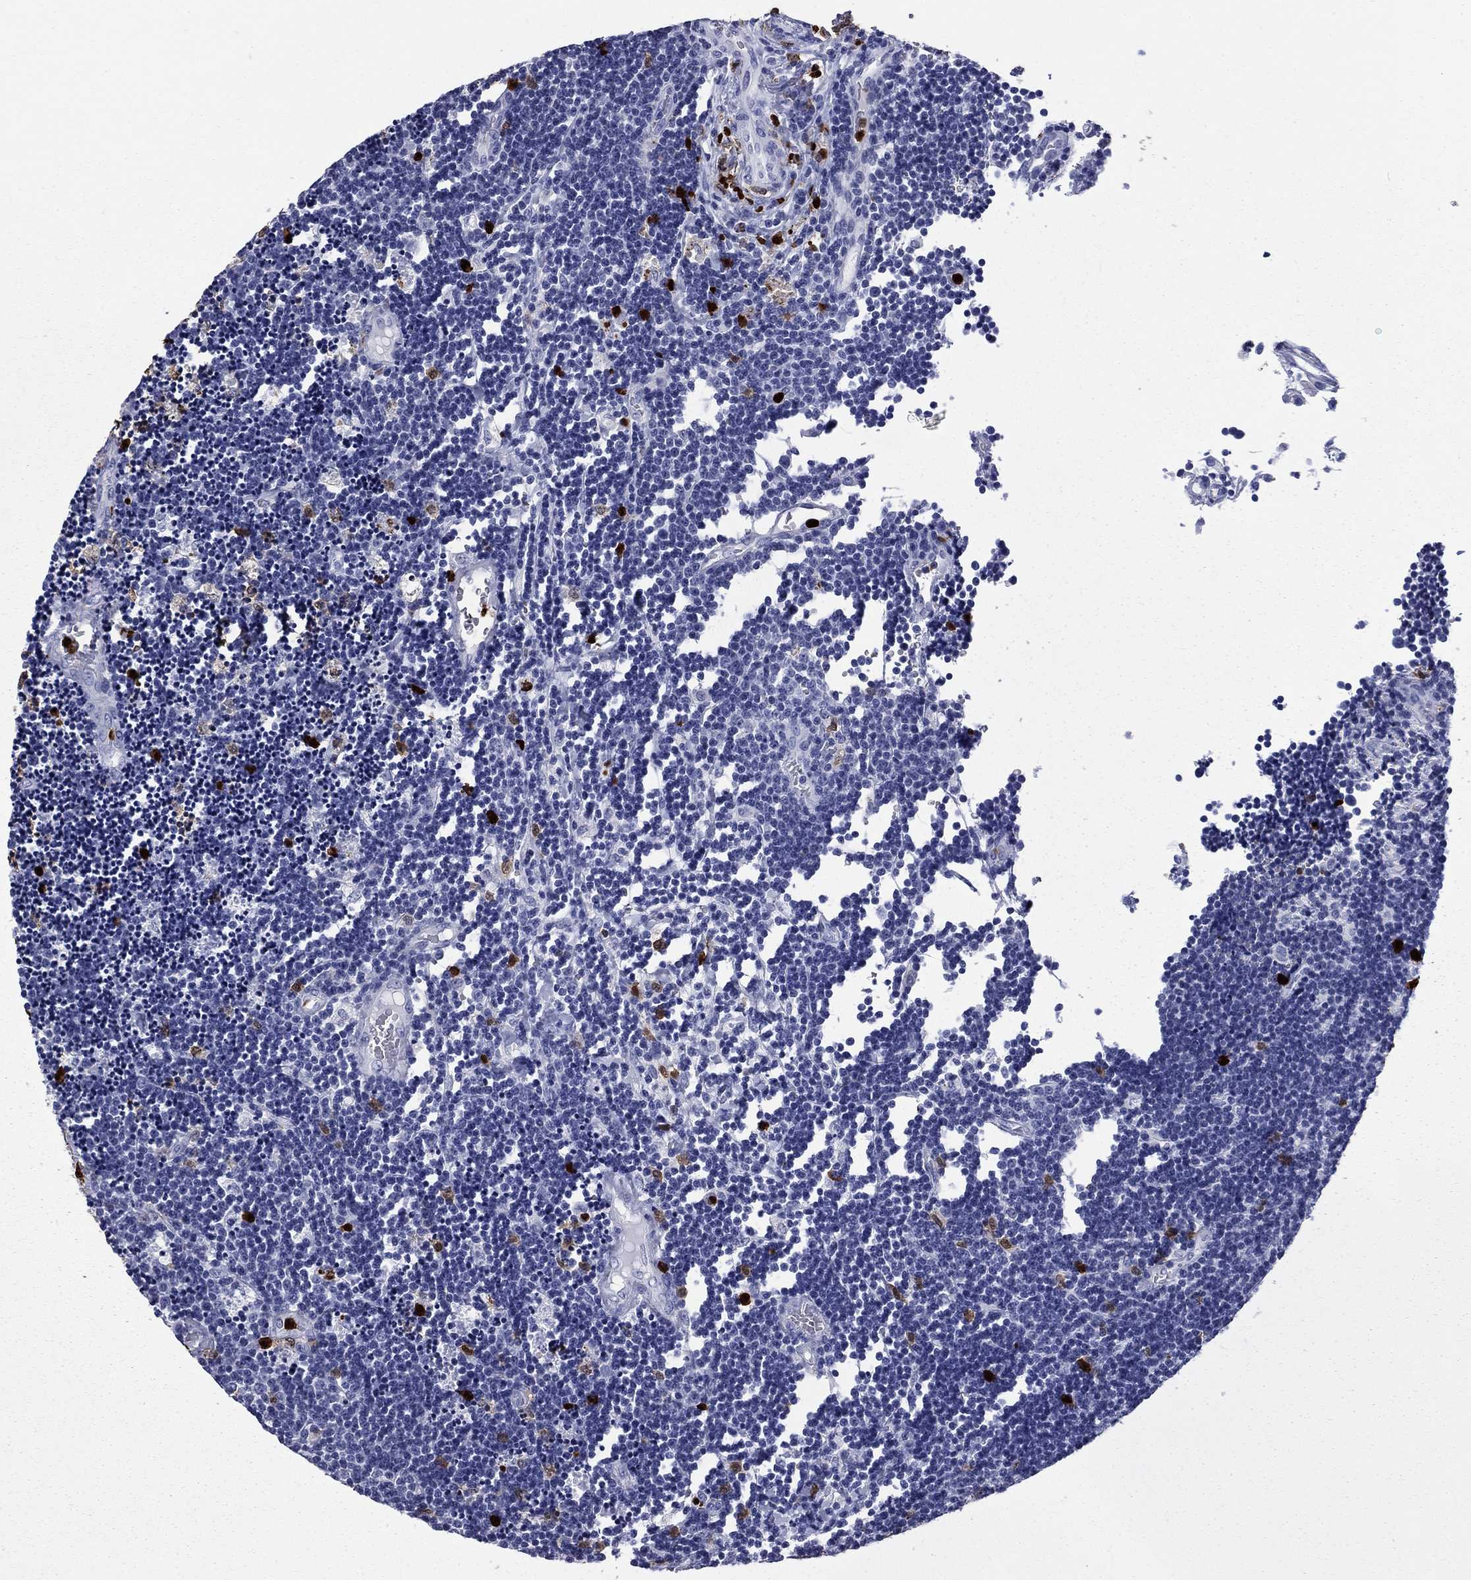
{"staining": {"intensity": "negative", "quantity": "none", "location": "none"}, "tissue": "lymphoma", "cell_type": "Tumor cells", "image_type": "cancer", "snomed": [{"axis": "morphology", "description": "Malignant lymphoma, non-Hodgkin's type, Low grade"}, {"axis": "topography", "description": "Brain"}], "caption": "Immunohistochemistry (IHC) of lymphoma displays no expression in tumor cells.", "gene": "TRIM29", "patient": {"sex": "female", "age": 66}}